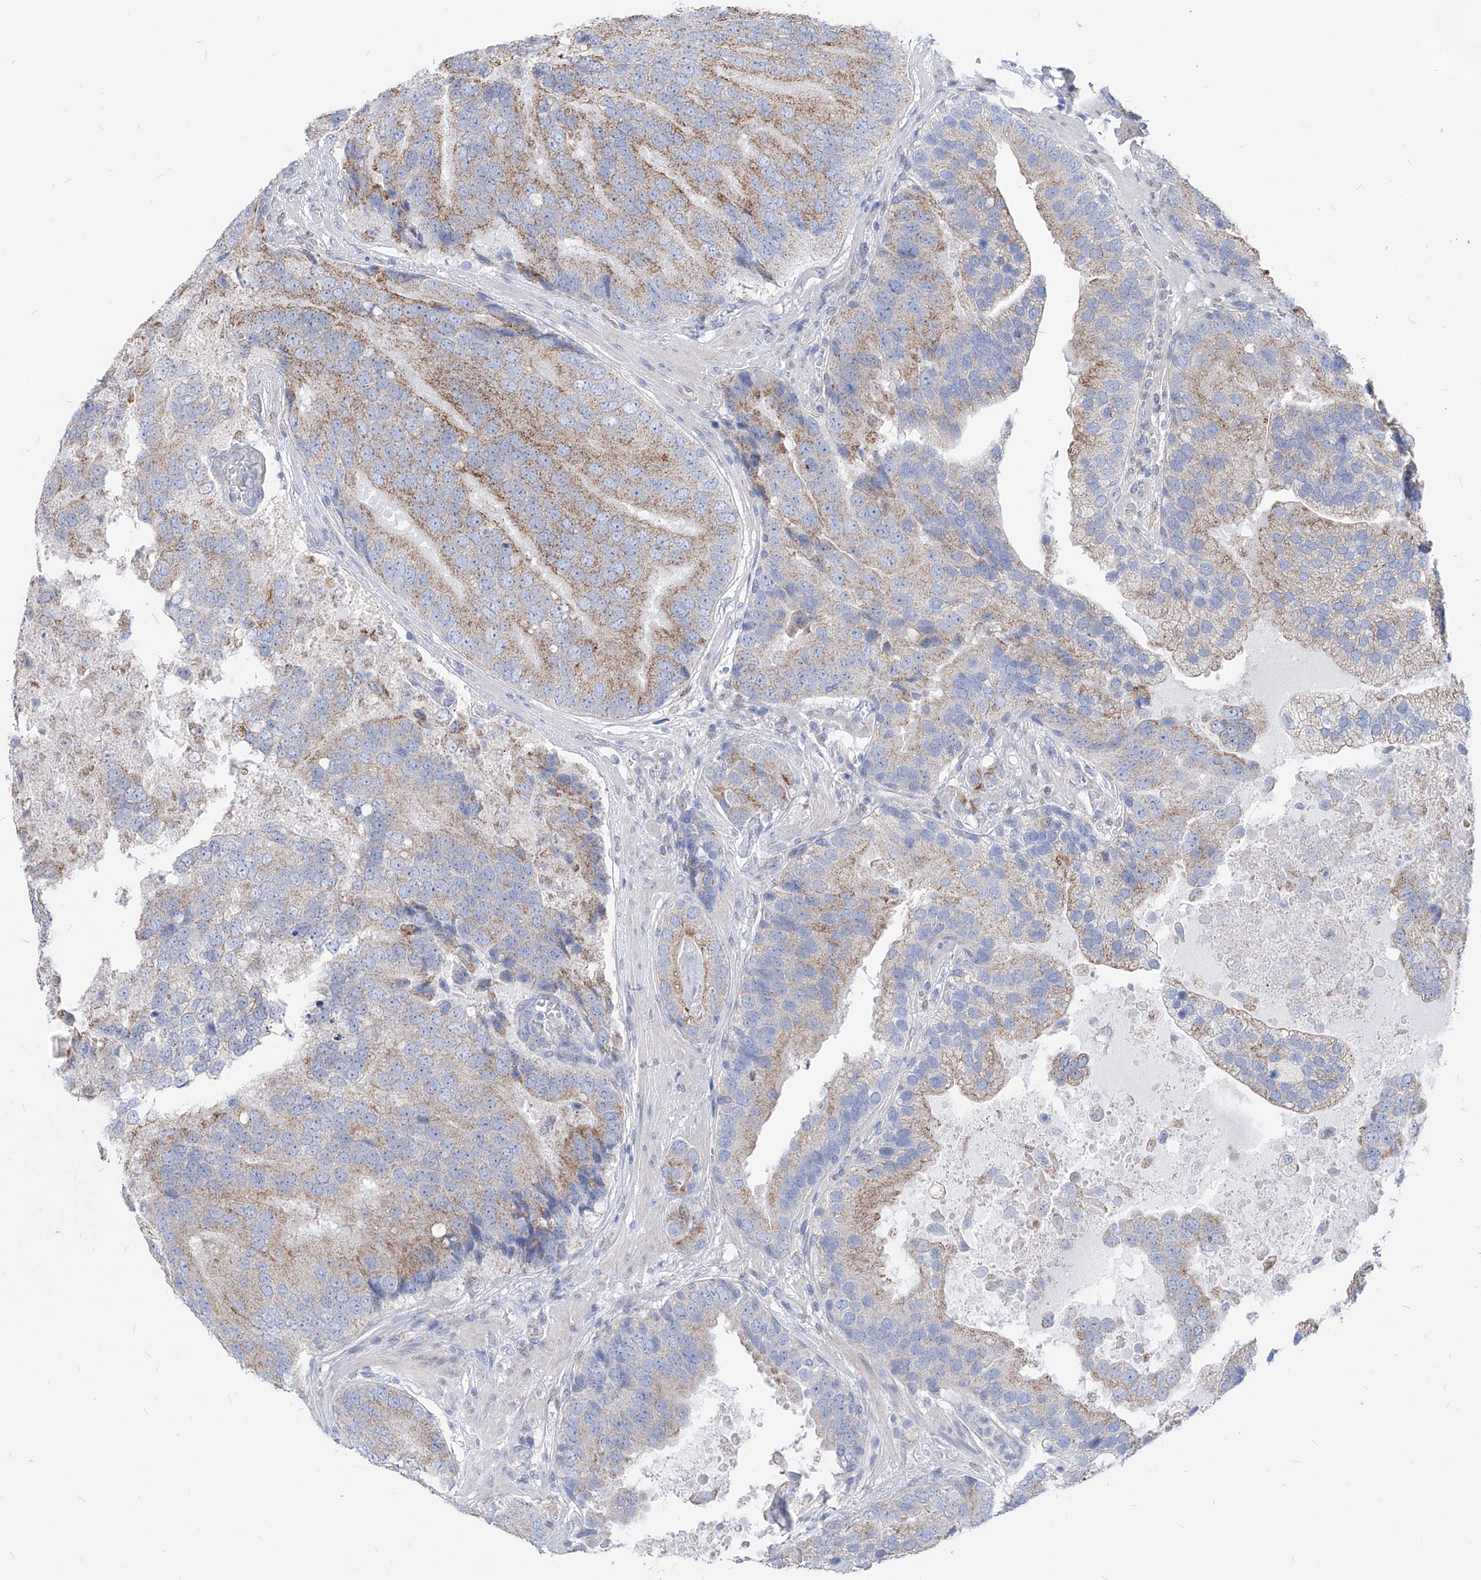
{"staining": {"intensity": "moderate", "quantity": "25%-75%", "location": "cytoplasmic/membranous"}, "tissue": "prostate cancer", "cell_type": "Tumor cells", "image_type": "cancer", "snomed": [{"axis": "morphology", "description": "Adenocarcinoma, High grade"}, {"axis": "topography", "description": "Prostate"}], "caption": "DAB immunohistochemical staining of human adenocarcinoma (high-grade) (prostate) demonstrates moderate cytoplasmic/membranous protein staining in about 25%-75% of tumor cells. The staining was performed using DAB to visualize the protein expression in brown, while the nuclei were stained in blue with hematoxylin (Magnification: 20x).", "gene": "AGPS", "patient": {"sex": "male", "age": 70}}